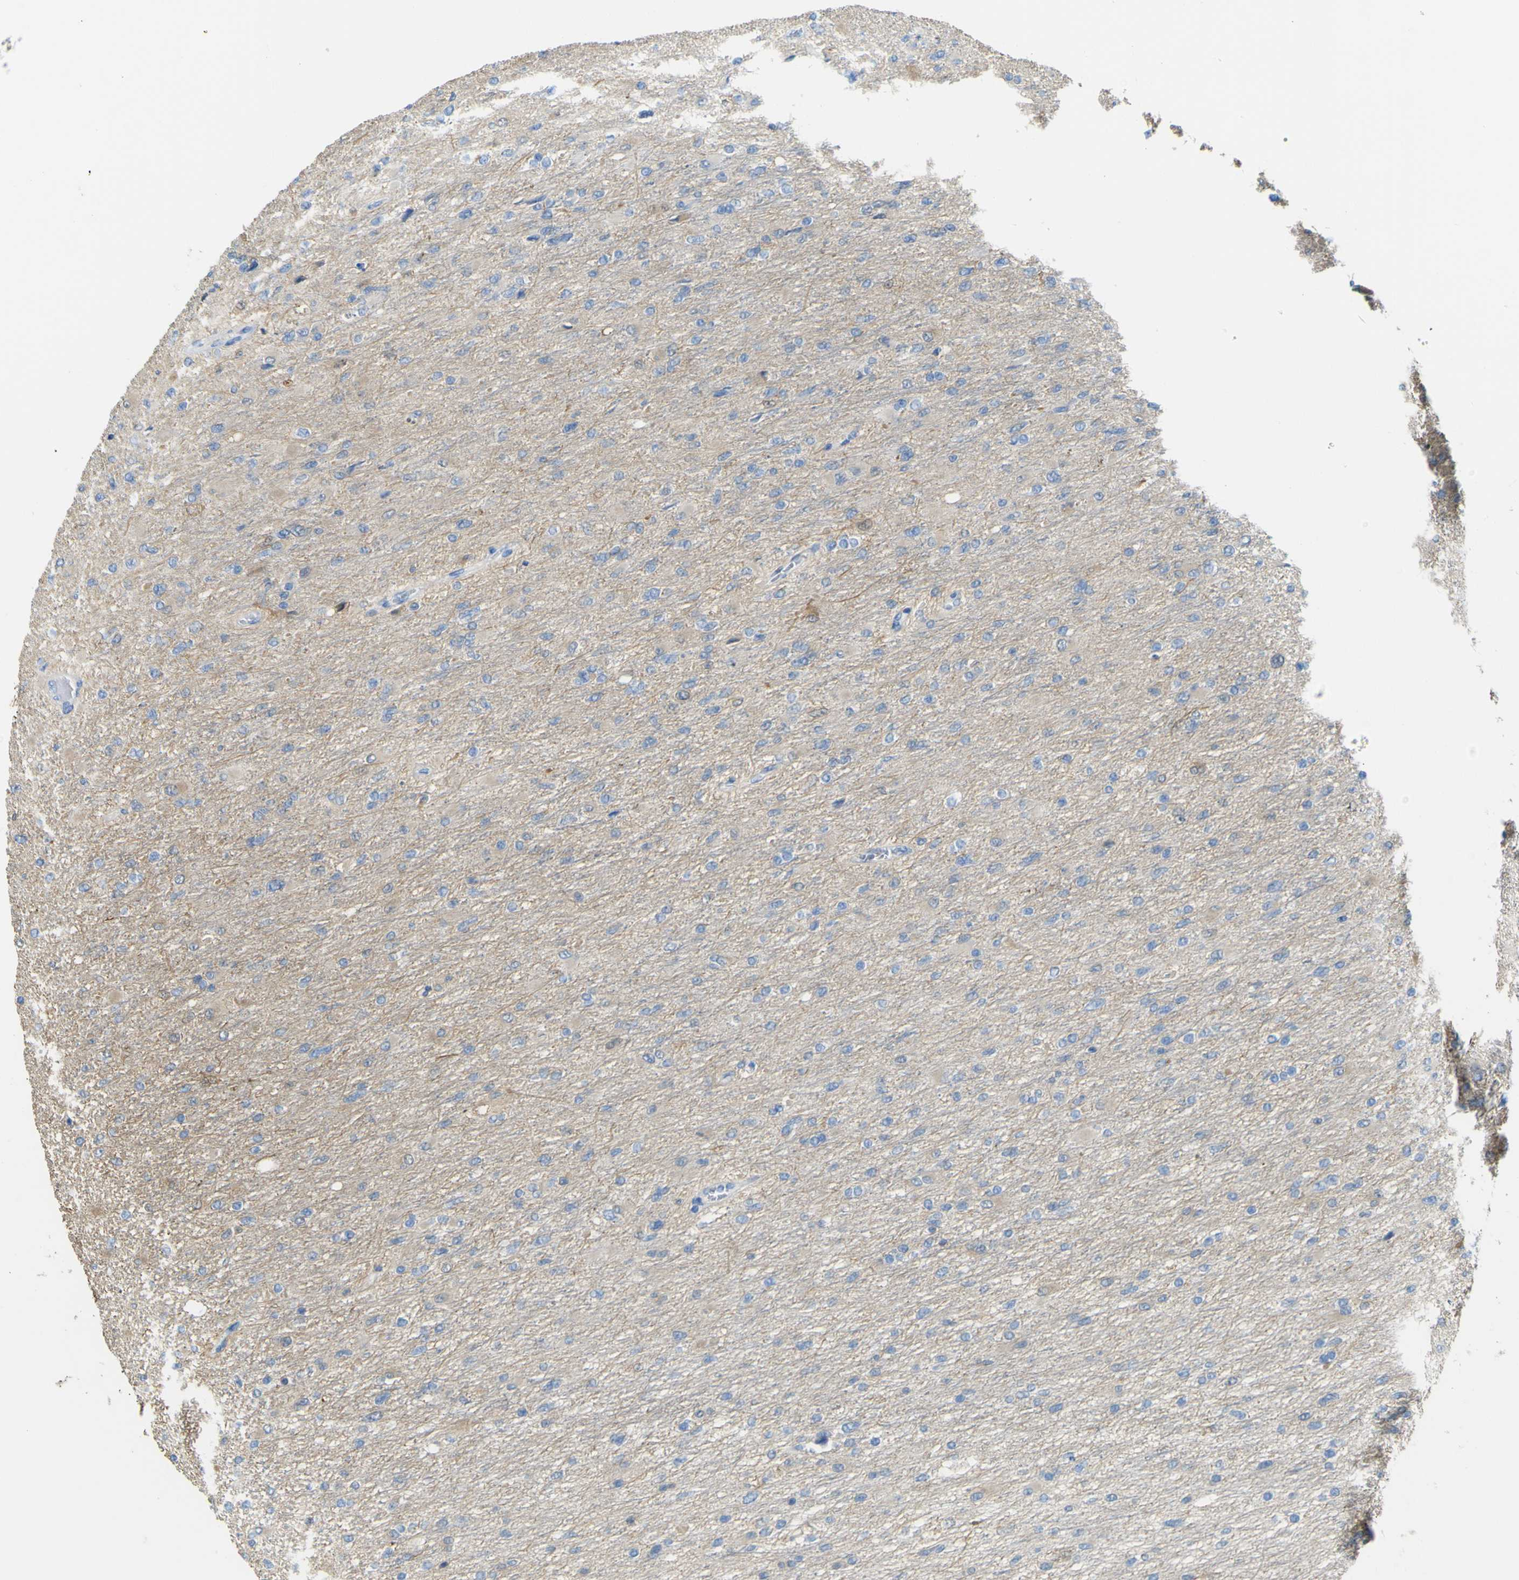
{"staining": {"intensity": "negative", "quantity": "none", "location": "none"}, "tissue": "glioma", "cell_type": "Tumor cells", "image_type": "cancer", "snomed": [{"axis": "morphology", "description": "Glioma, malignant, High grade"}, {"axis": "topography", "description": "Cerebral cortex"}], "caption": "Photomicrograph shows no protein expression in tumor cells of malignant high-grade glioma tissue.", "gene": "ABHD3", "patient": {"sex": "female", "age": 36}}